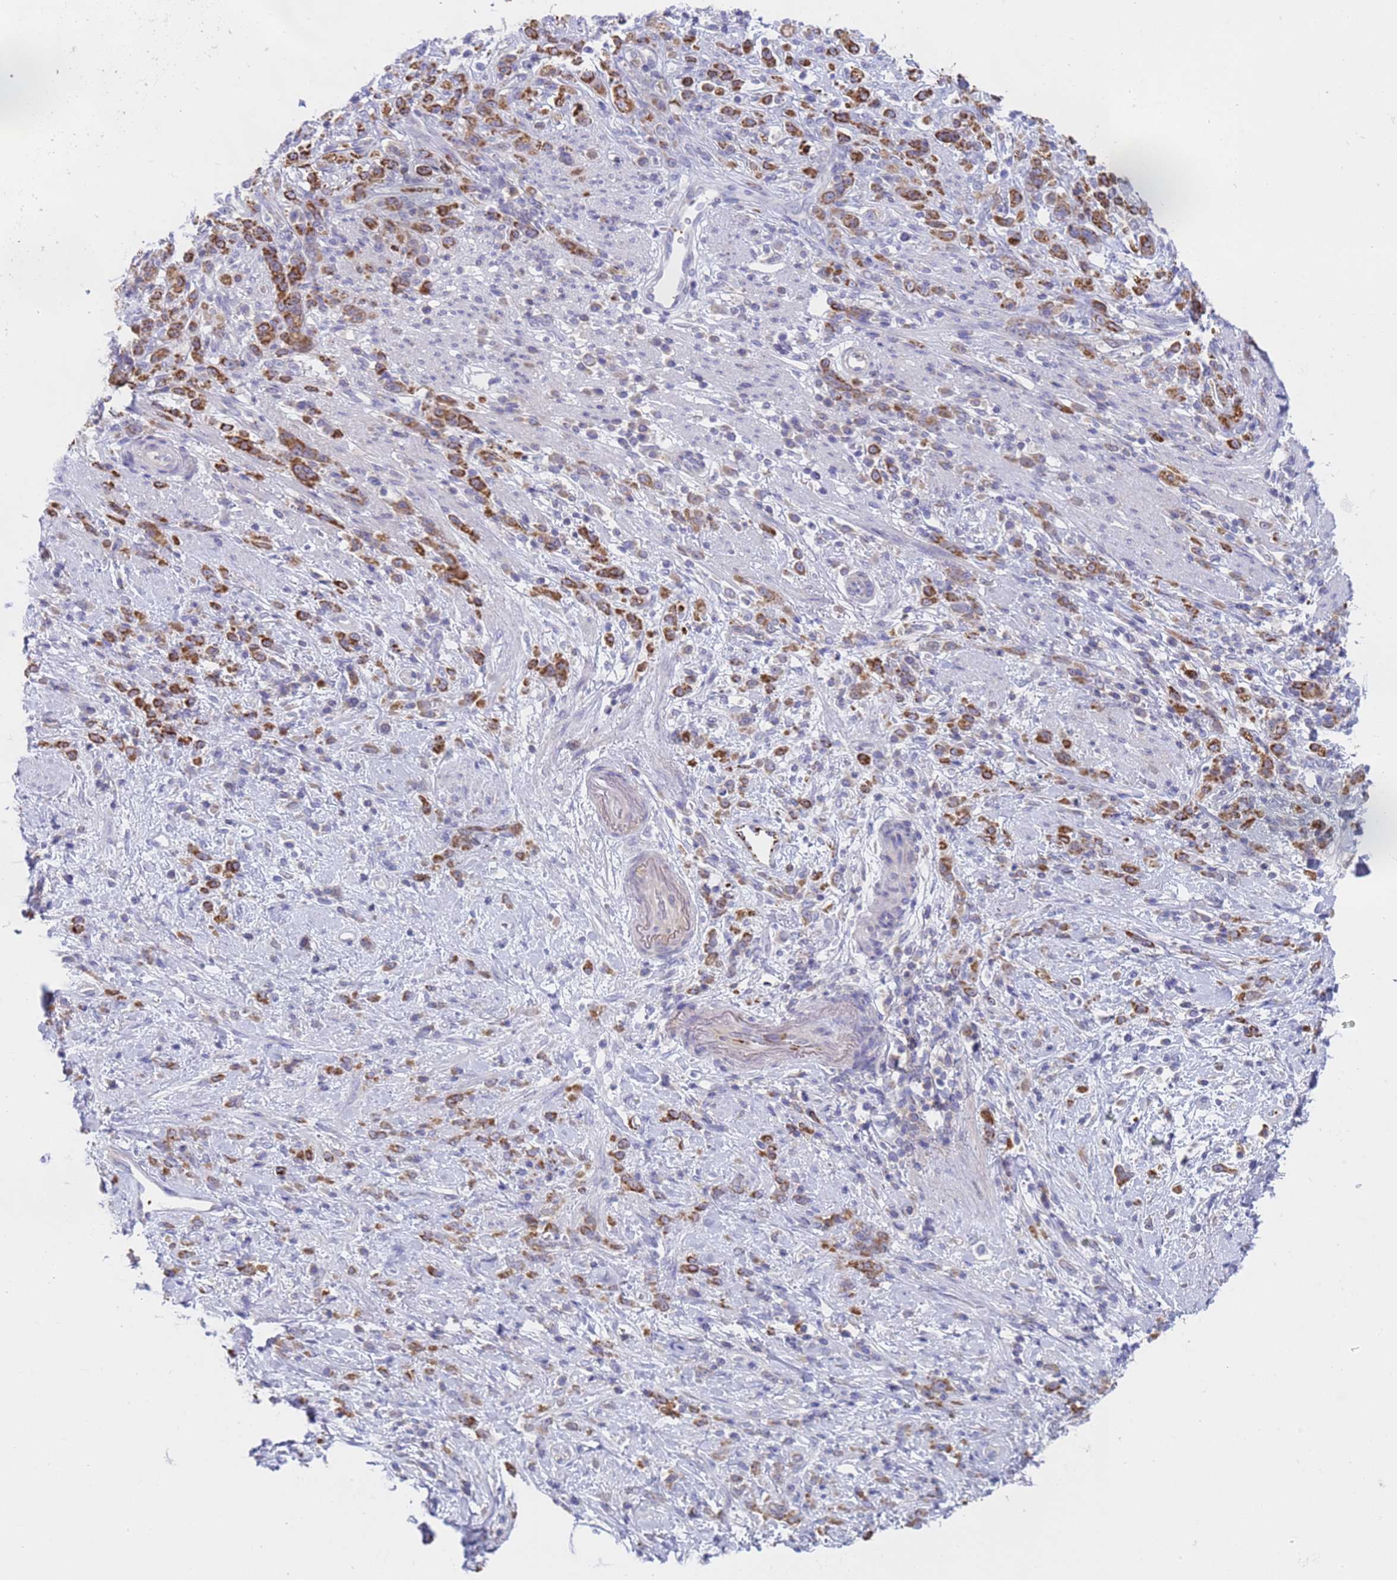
{"staining": {"intensity": "strong", "quantity": "25%-75%", "location": "cytoplasmic/membranous"}, "tissue": "stomach cancer", "cell_type": "Tumor cells", "image_type": "cancer", "snomed": [{"axis": "morphology", "description": "Adenocarcinoma, NOS"}, {"axis": "topography", "description": "Stomach"}], "caption": "Immunohistochemical staining of stomach adenocarcinoma demonstrates high levels of strong cytoplasmic/membranous protein expression in approximately 25%-75% of tumor cells.", "gene": "CAPN7", "patient": {"sex": "female", "age": 60}}